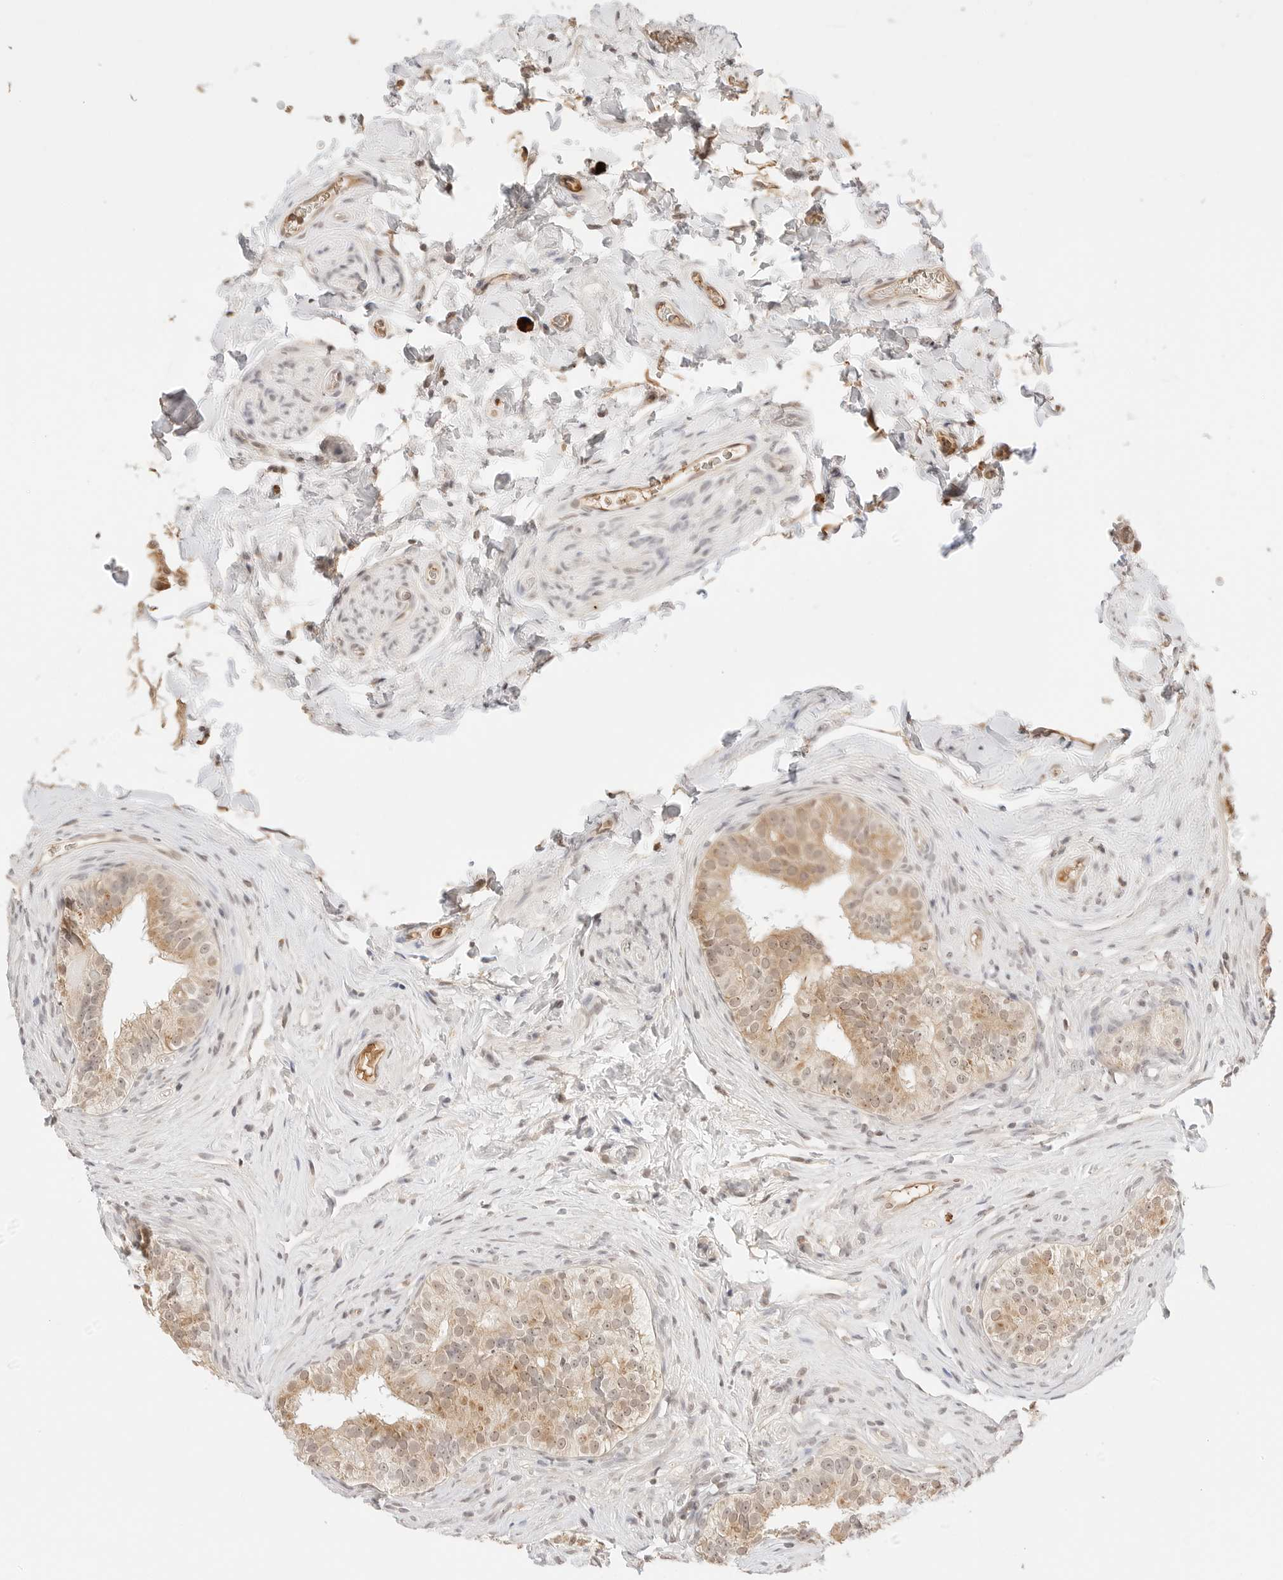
{"staining": {"intensity": "moderate", "quantity": ">75%", "location": "cytoplasmic/membranous,nuclear"}, "tissue": "epididymis", "cell_type": "Glandular cells", "image_type": "normal", "snomed": [{"axis": "morphology", "description": "Normal tissue, NOS"}, {"axis": "topography", "description": "Epididymis"}], "caption": "The image shows a brown stain indicating the presence of a protein in the cytoplasmic/membranous,nuclear of glandular cells in epididymis. Using DAB (3,3'-diaminobenzidine) (brown) and hematoxylin (blue) stains, captured at high magnification using brightfield microscopy.", "gene": "SEPTIN4", "patient": {"sex": "male", "age": 49}}